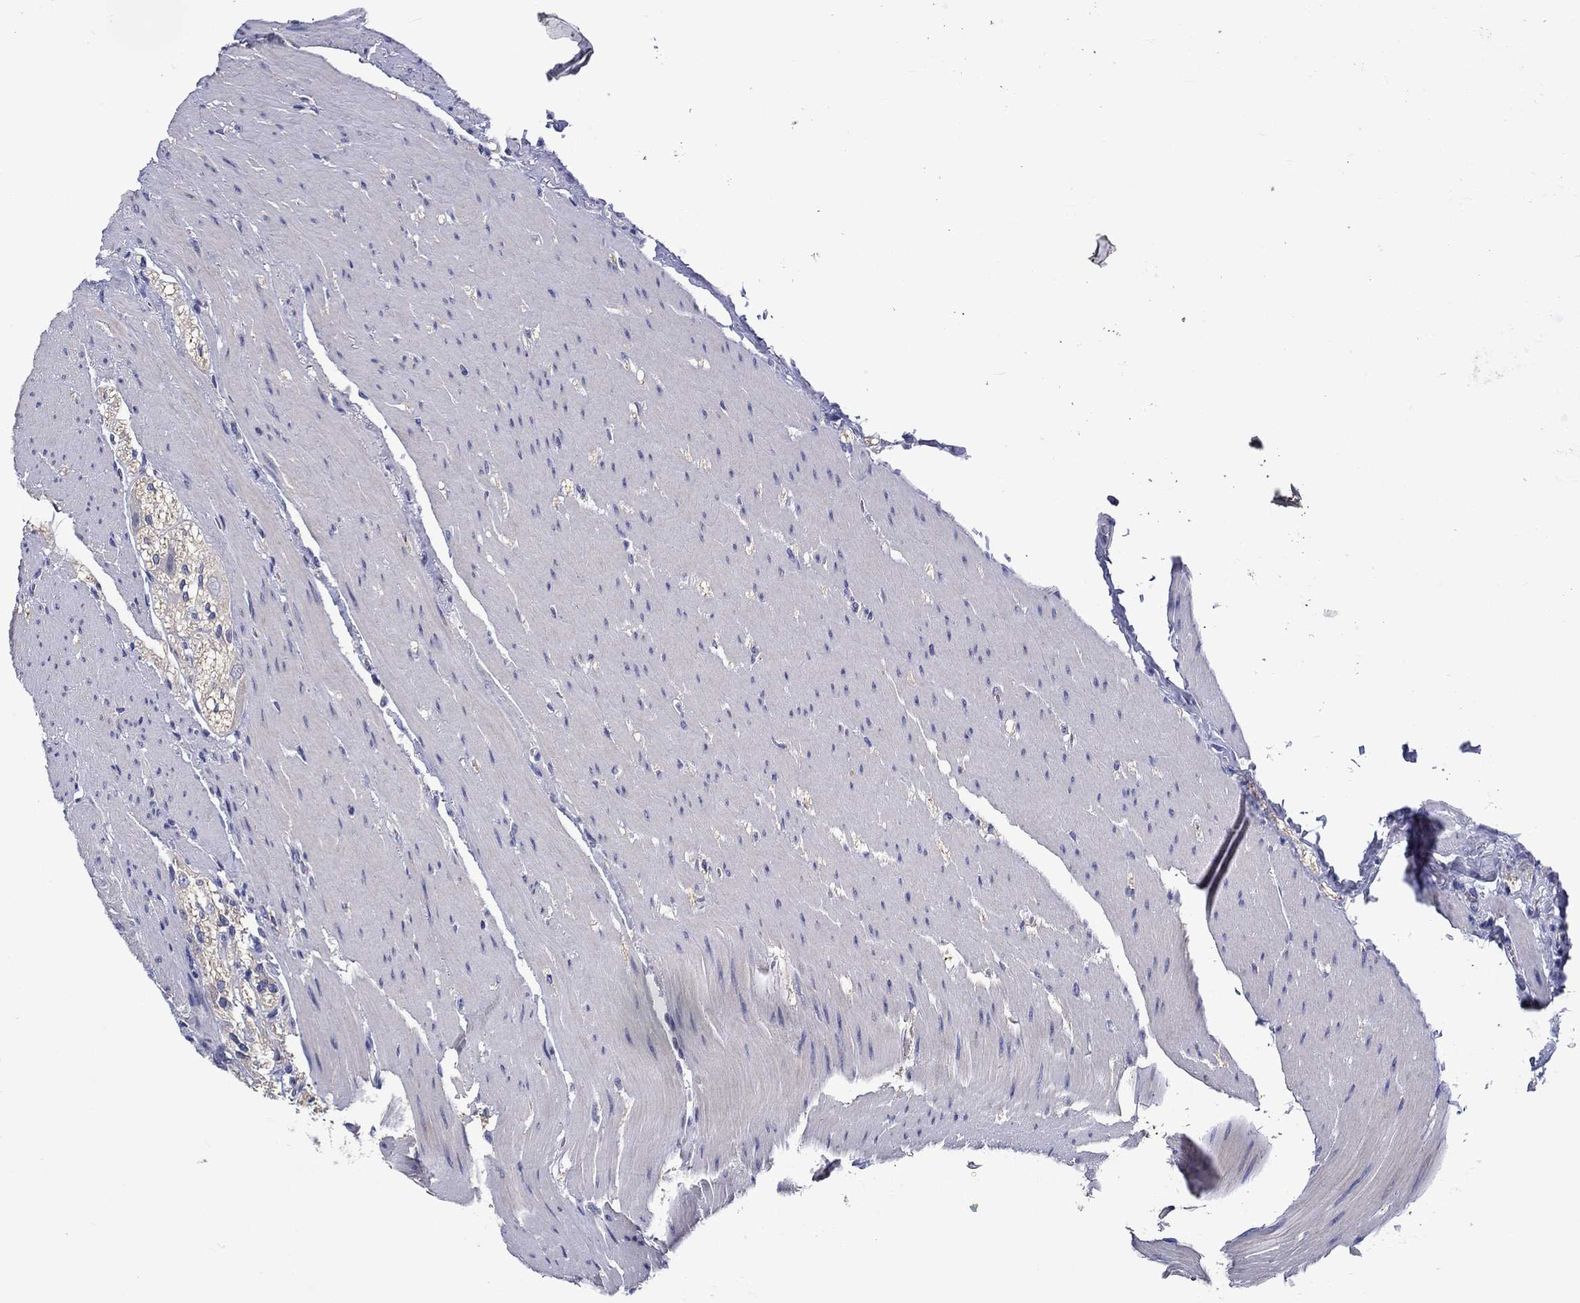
{"staining": {"intensity": "negative", "quantity": "none", "location": "none"}, "tissue": "colon", "cell_type": "Endothelial cells", "image_type": "normal", "snomed": [{"axis": "morphology", "description": "Normal tissue, NOS"}, {"axis": "topography", "description": "Colon"}], "caption": "Immunohistochemistry (IHC) of unremarkable colon shows no expression in endothelial cells.", "gene": "CNDP1", "patient": {"sex": "female", "age": 65}}